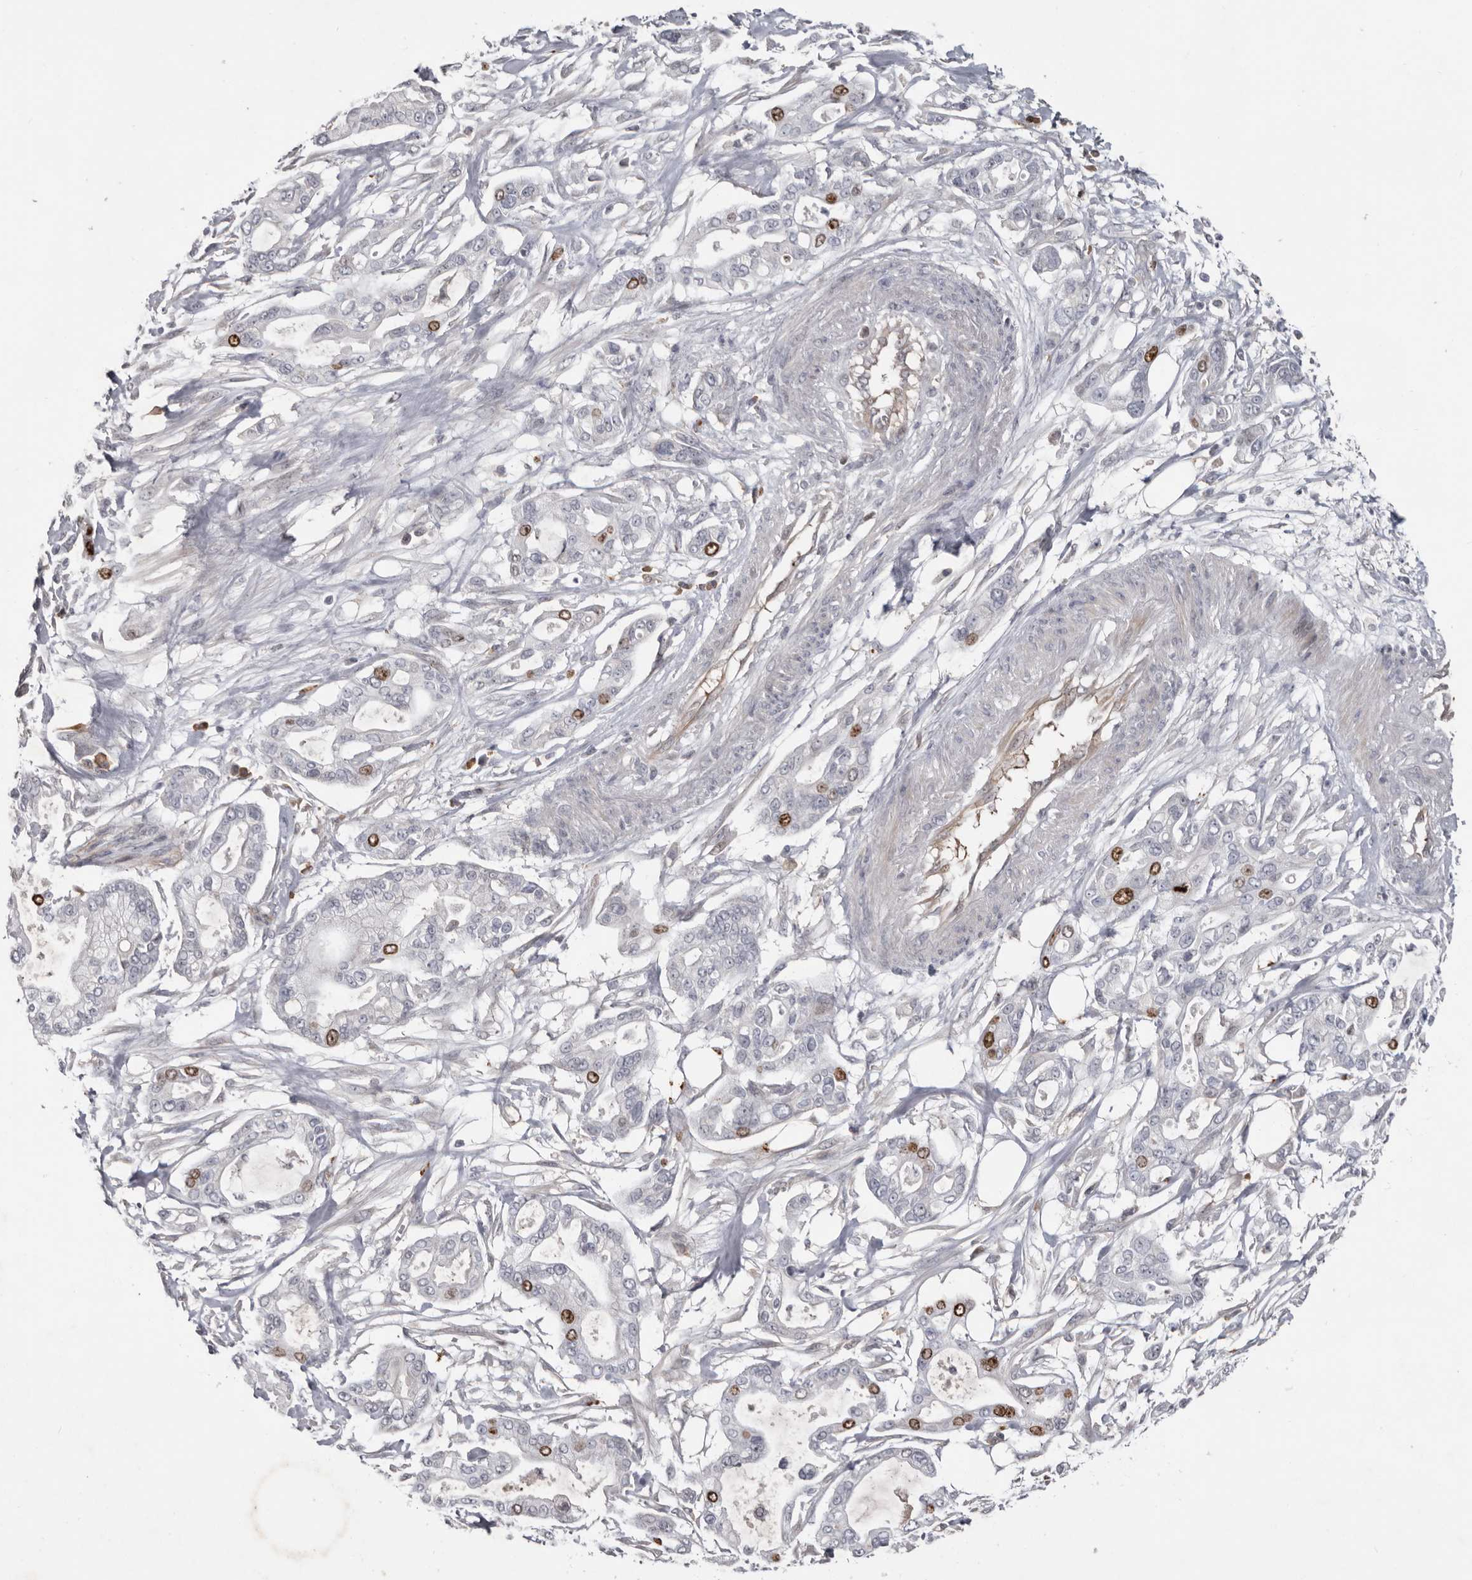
{"staining": {"intensity": "moderate", "quantity": "<25%", "location": "nuclear"}, "tissue": "pancreatic cancer", "cell_type": "Tumor cells", "image_type": "cancer", "snomed": [{"axis": "morphology", "description": "Adenocarcinoma, NOS"}, {"axis": "topography", "description": "Pancreas"}], "caption": "Protein expression analysis of pancreatic cancer (adenocarcinoma) reveals moderate nuclear expression in about <25% of tumor cells. (DAB (3,3'-diaminobenzidine) IHC with brightfield microscopy, high magnification).", "gene": "CDCA8", "patient": {"sex": "male", "age": 68}}